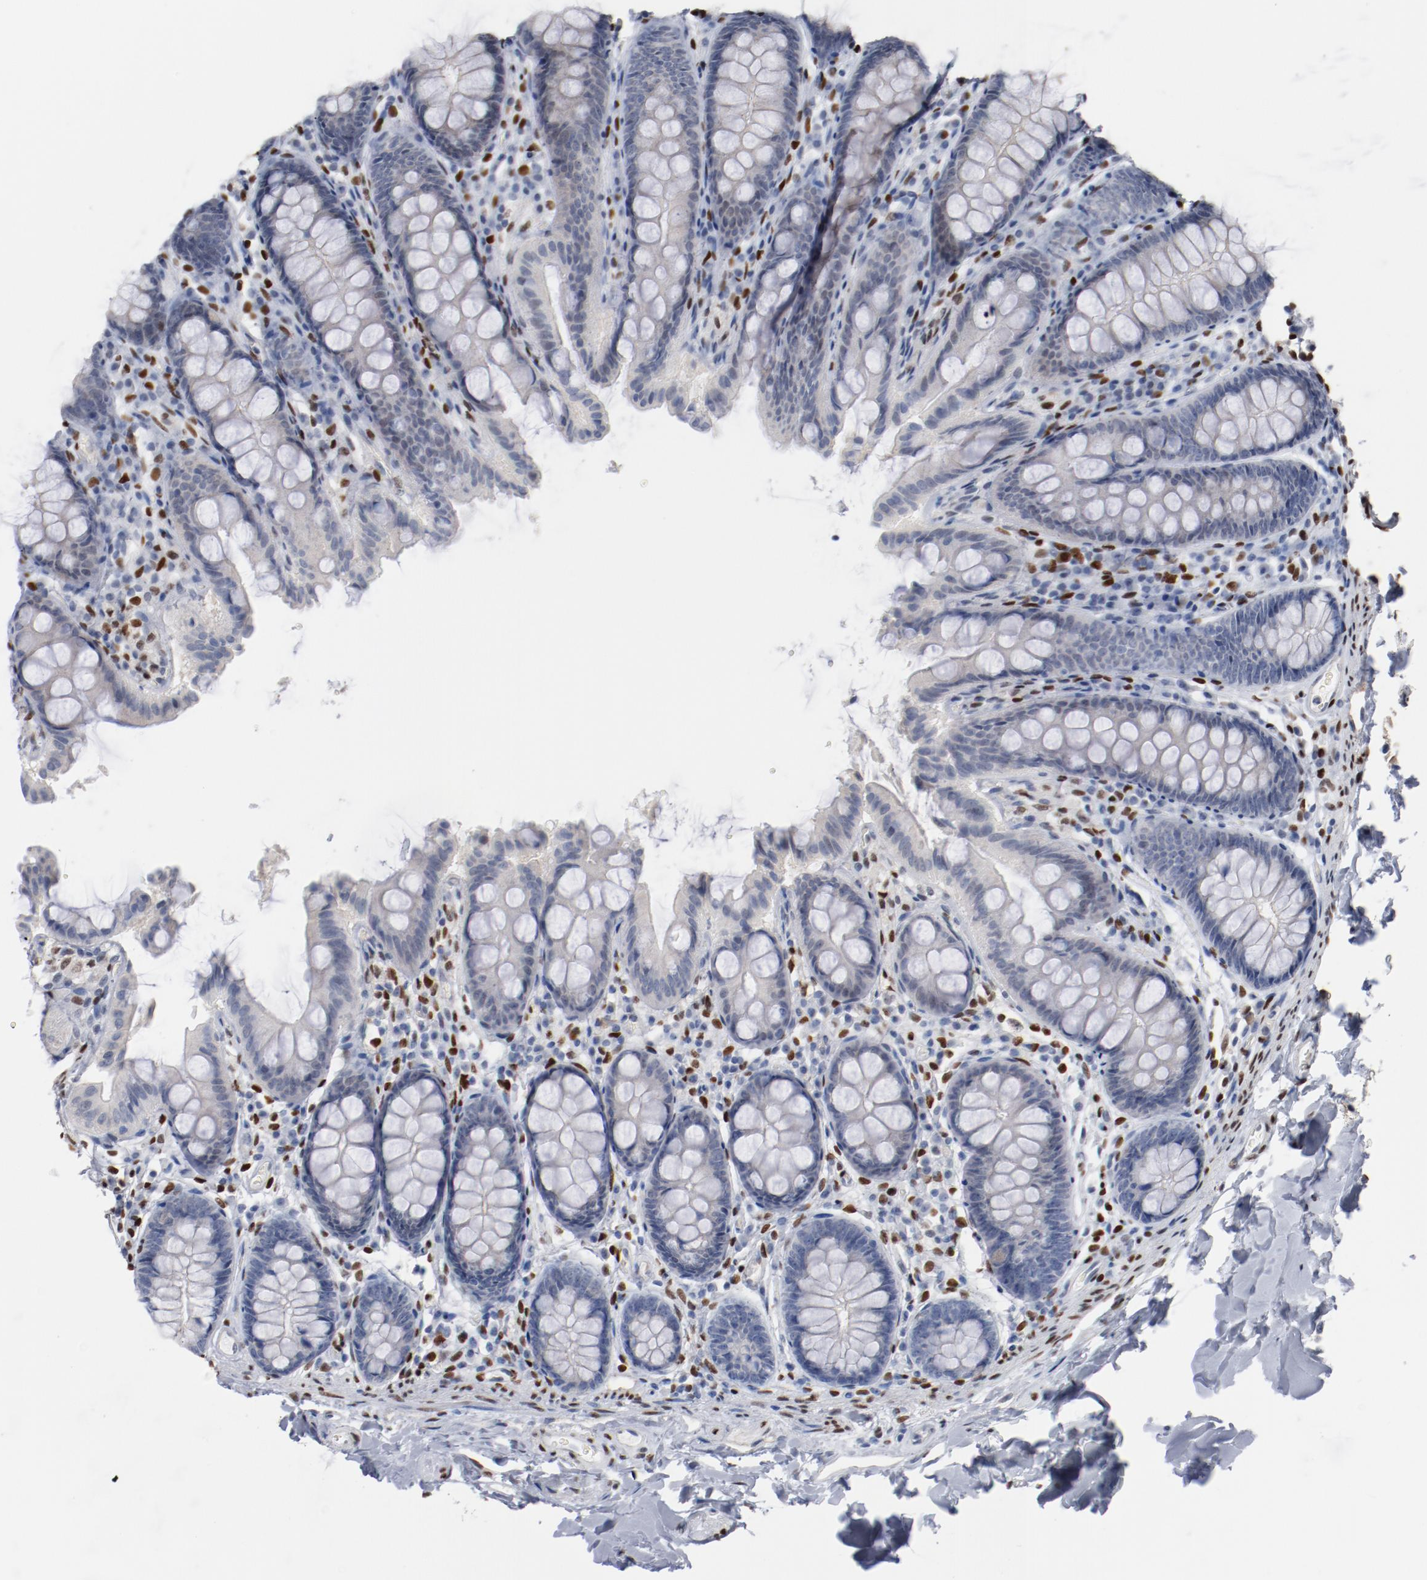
{"staining": {"intensity": "negative", "quantity": "none", "location": "none"}, "tissue": "colon", "cell_type": "Endothelial cells", "image_type": "normal", "snomed": [{"axis": "morphology", "description": "Normal tissue, NOS"}, {"axis": "topography", "description": "Colon"}], "caption": "Immunohistochemical staining of normal colon exhibits no significant staining in endothelial cells.", "gene": "ZEB2", "patient": {"sex": "female", "age": 61}}